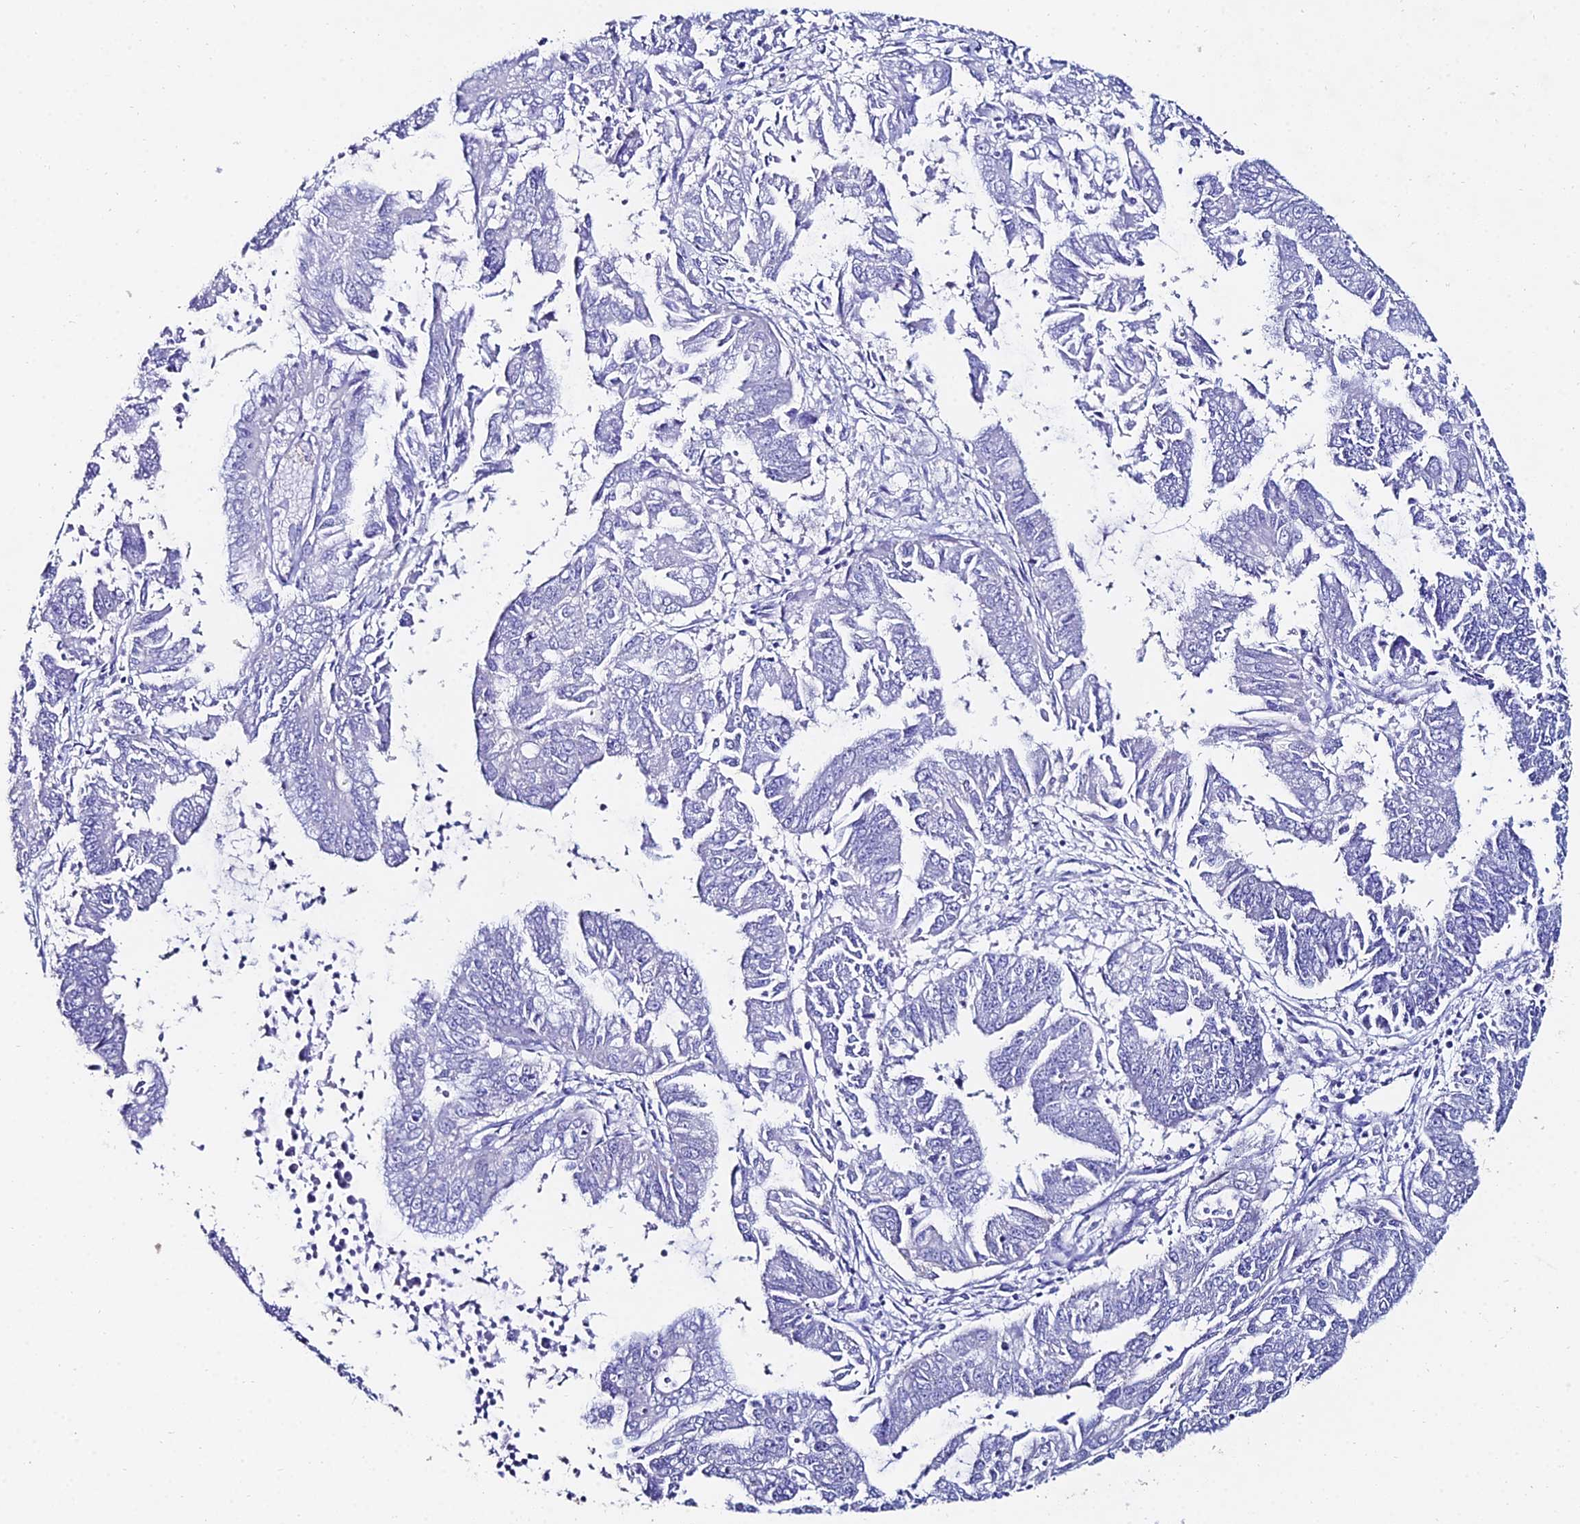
{"staining": {"intensity": "negative", "quantity": "none", "location": "none"}, "tissue": "endometrial cancer", "cell_type": "Tumor cells", "image_type": "cancer", "snomed": [{"axis": "morphology", "description": "Adenocarcinoma, NOS"}, {"axis": "topography", "description": "Endometrium"}], "caption": "High power microscopy histopathology image of an IHC micrograph of endometrial cancer (adenocarcinoma), revealing no significant positivity in tumor cells.", "gene": "ESRRG", "patient": {"sex": "female", "age": 73}}